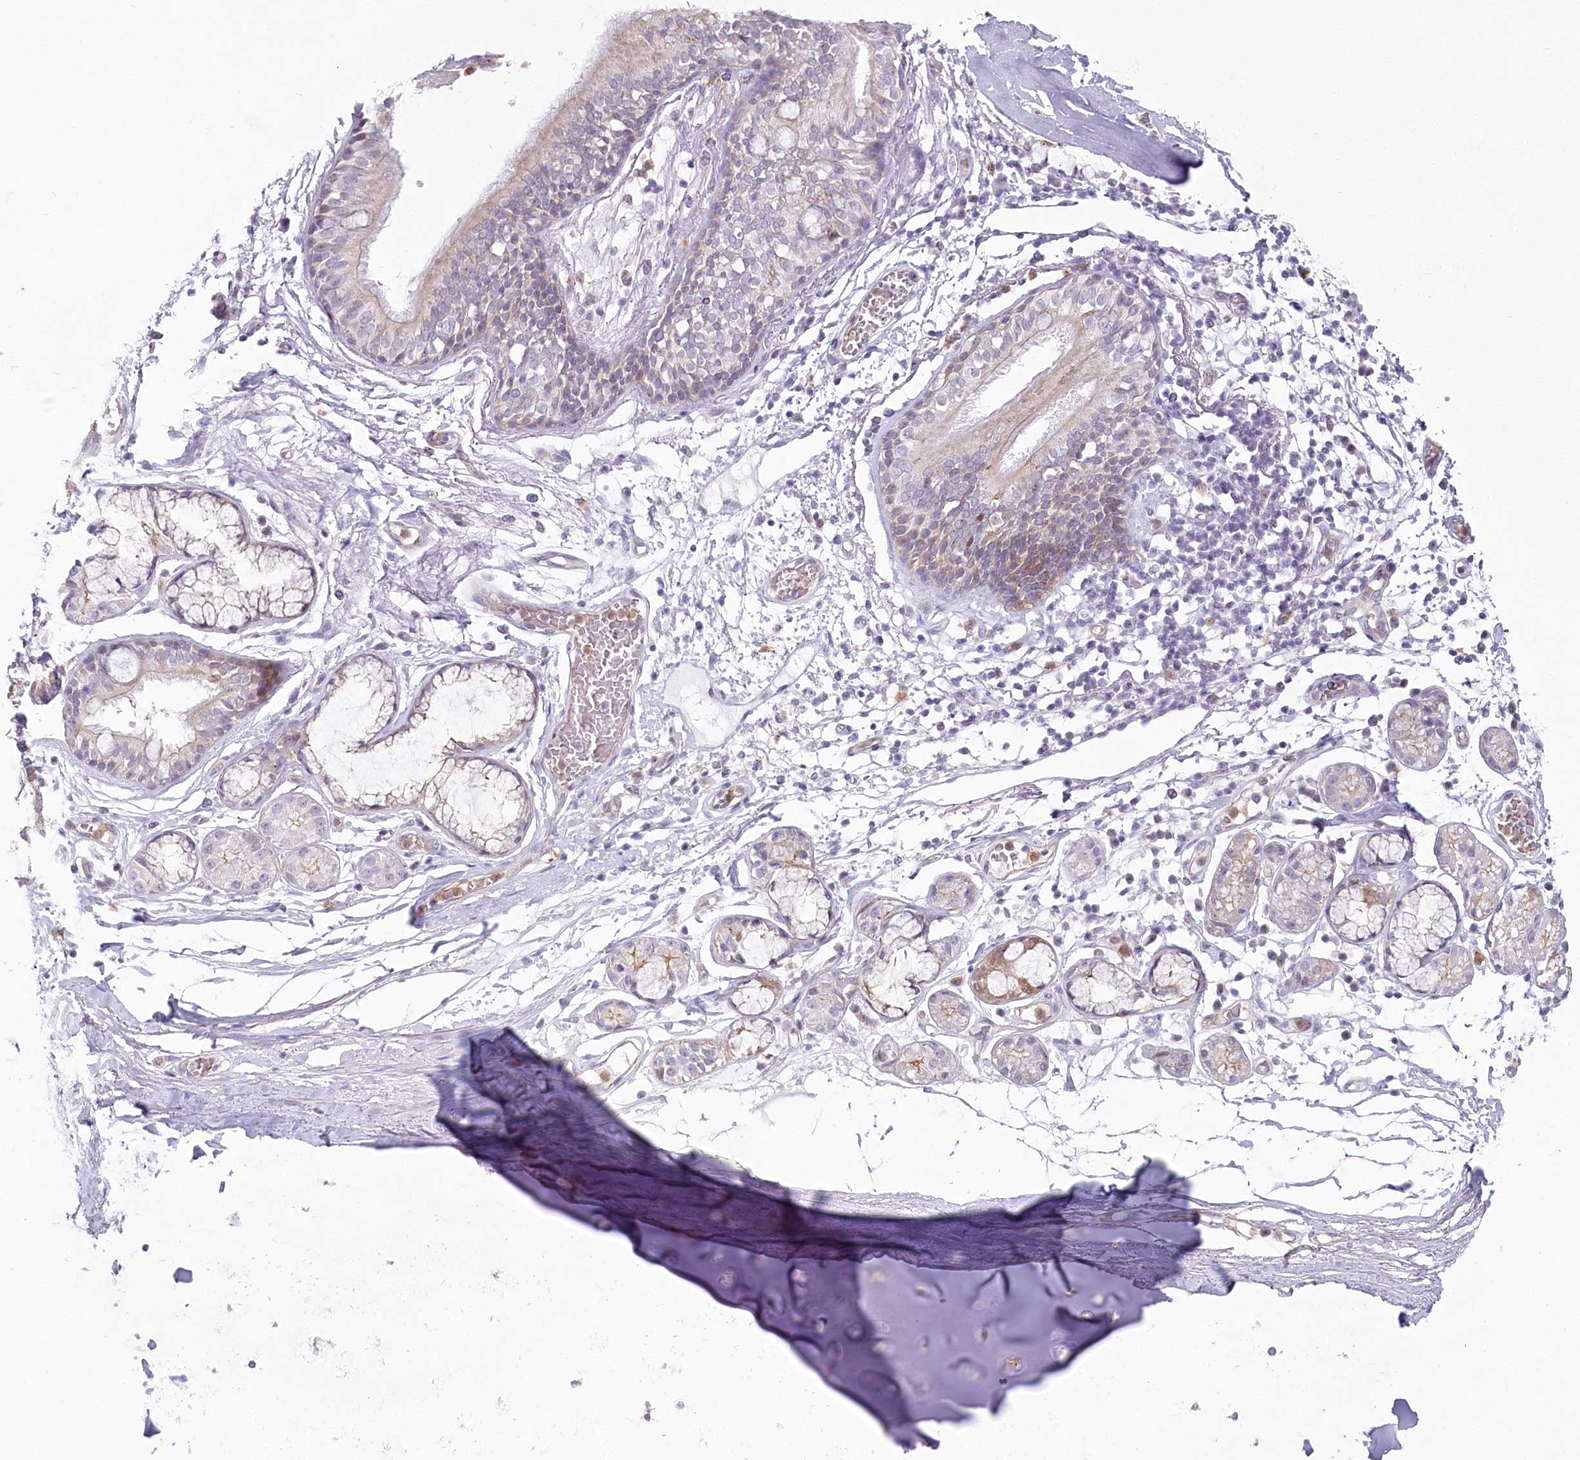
{"staining": {"intensity": "negative", "quantity": "none", "location": "none"}, "tissue": "adipose tissue", "cell_type": "Adipocytes", "image_type": "normal", "snomed": [{"axis": "morphology", "description": "Normal tissue, NOS"}, {"axis": "topography", "description": "Cartilage tissue"}], "caption": "IHC image of normal adipose tissue stained for a protein (brown), which displays no staining in adipocytes. (Immunohistochemistry, brightfield microscopy, high magnification).", "gene": "ABHD8", "patient": {"sex": "female", "age": 63}}